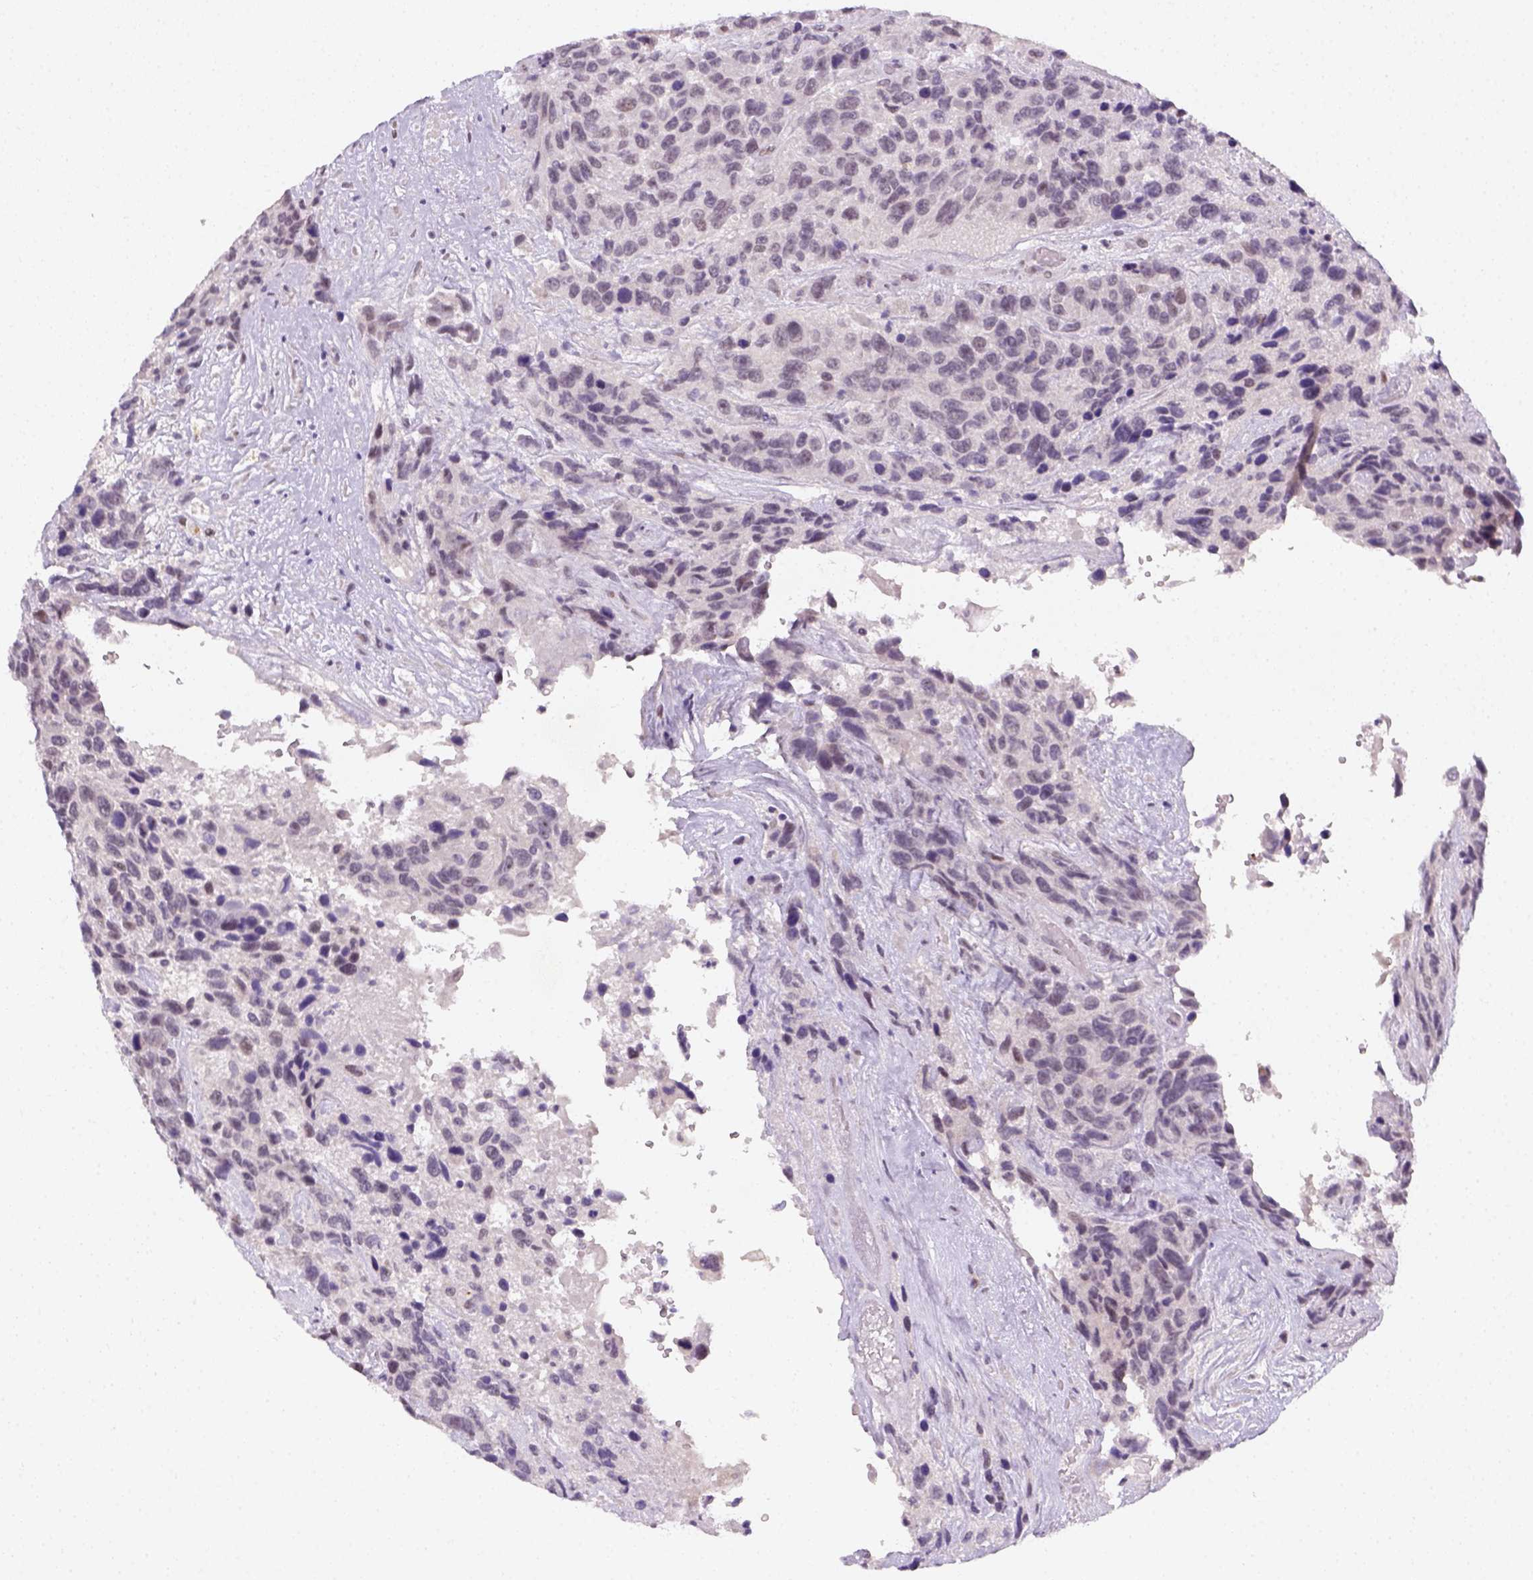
{"staining": {"intensity": "negative", "quantity": "none", "location": "none"}, "tissue": "urothelial cancer", "cell_type": "Tumor cells", "image_type": "cancer", "snomed": [{"axis": "morphology", "description": "Urothelial carcinoma, High grade"}, {"axis": "topography", "description": "Urinary bladder"}], "caption": "The immunohistochemistry histopathology image has no significant positivity in tumor cells of urothelial cancer tissue. (DAB (3,3'-diaminobenzidine) immunohistochemistry with hematoxylin counter stain).", "gene": "MAGEB3", "patient": {"sex": "female", "age": 70}}